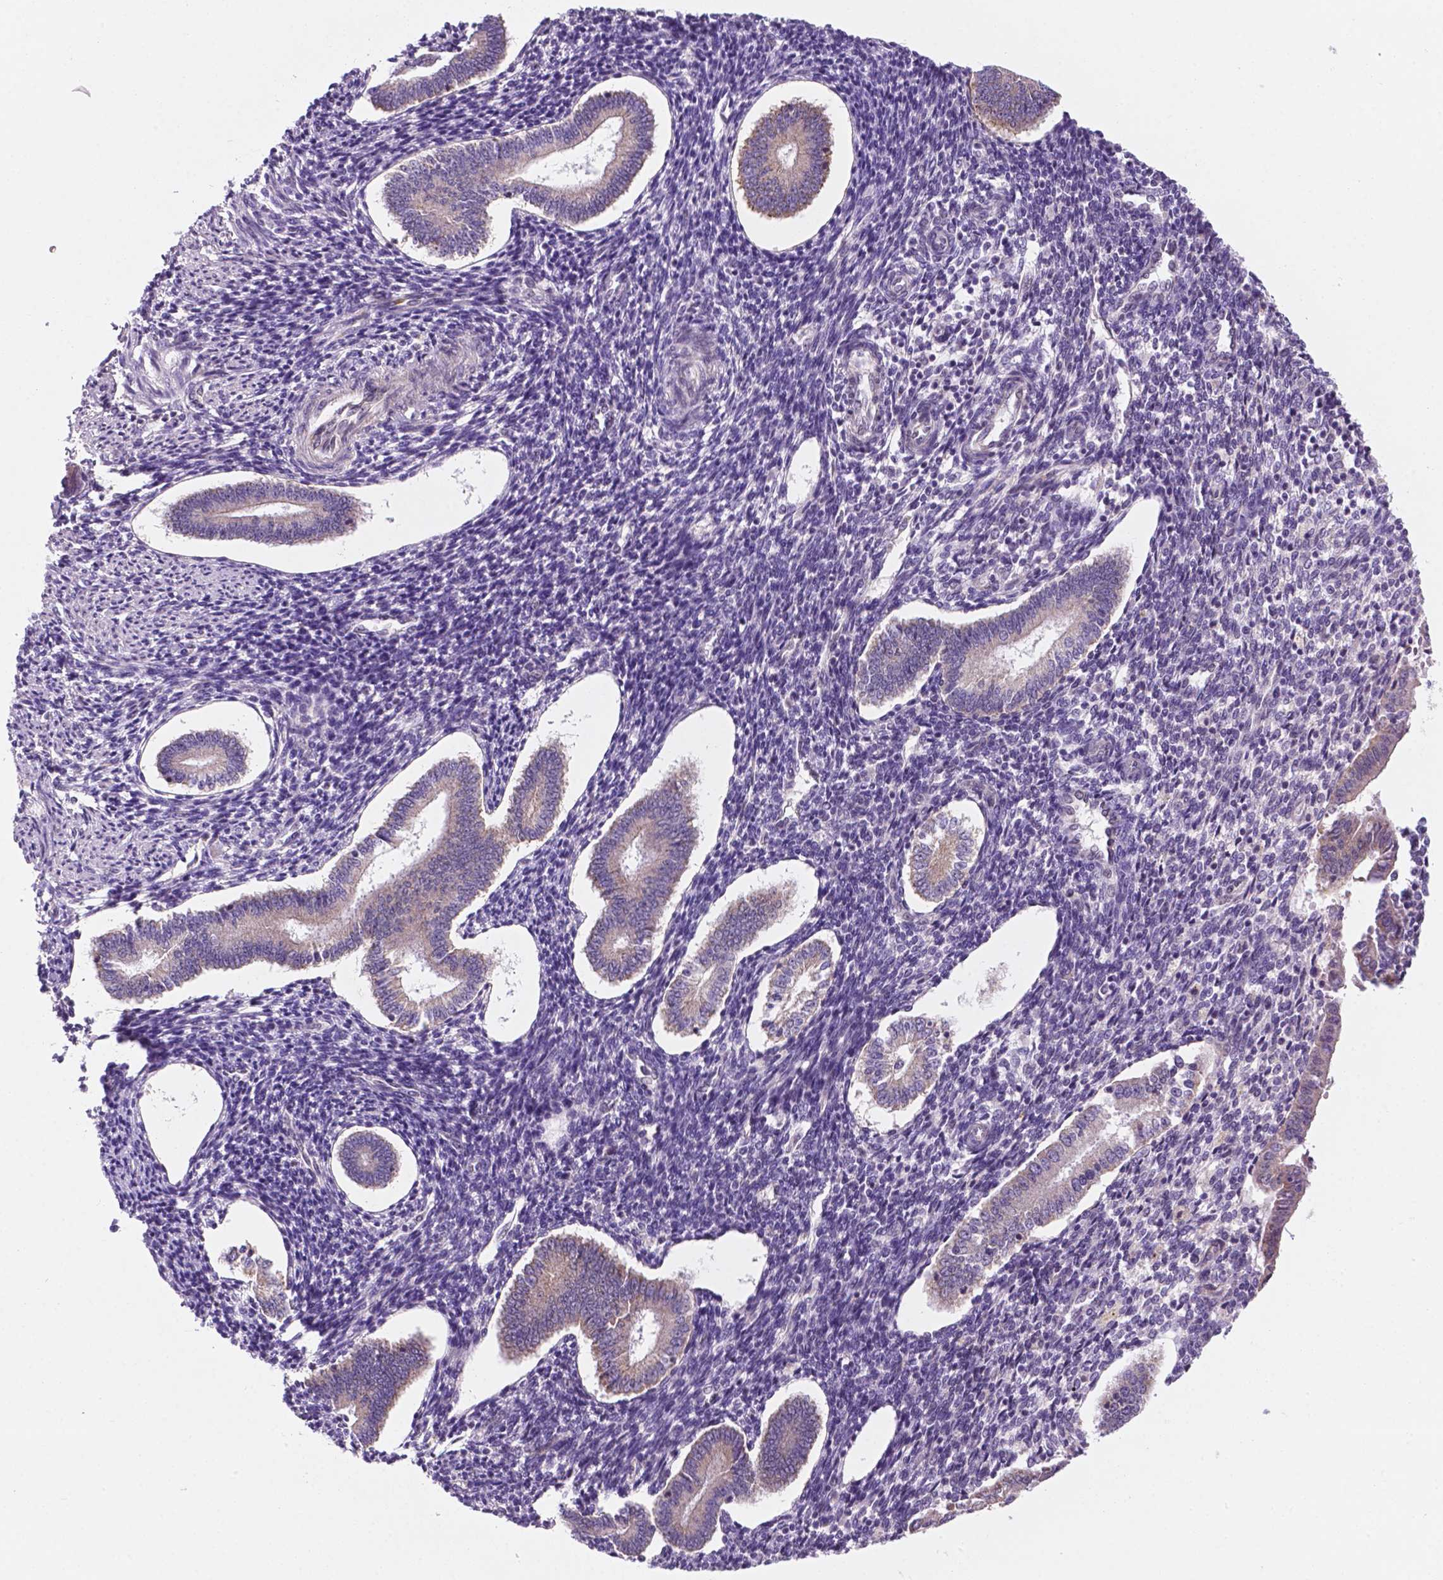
{"staining": {"intensity": "negative", "quantity": "none", "location": "none"}, "tissue": "endometrium", "cell_type": "Cells in endometrial stroma", "image_type": "normal", "snomed": [{"axis": "morphology", "description": "Normal tissue, NOS"}, {"axis": "topography", "description": "Endometrium"}], "caption": "DAB (3,3'-diaminobenzidine) immunohistochemical staining of benign human endometrium shows no significant positivity in cells in endometrial stroma.", "gene": "C18orf21", "patient": {"sex": "female", "age": 40}}